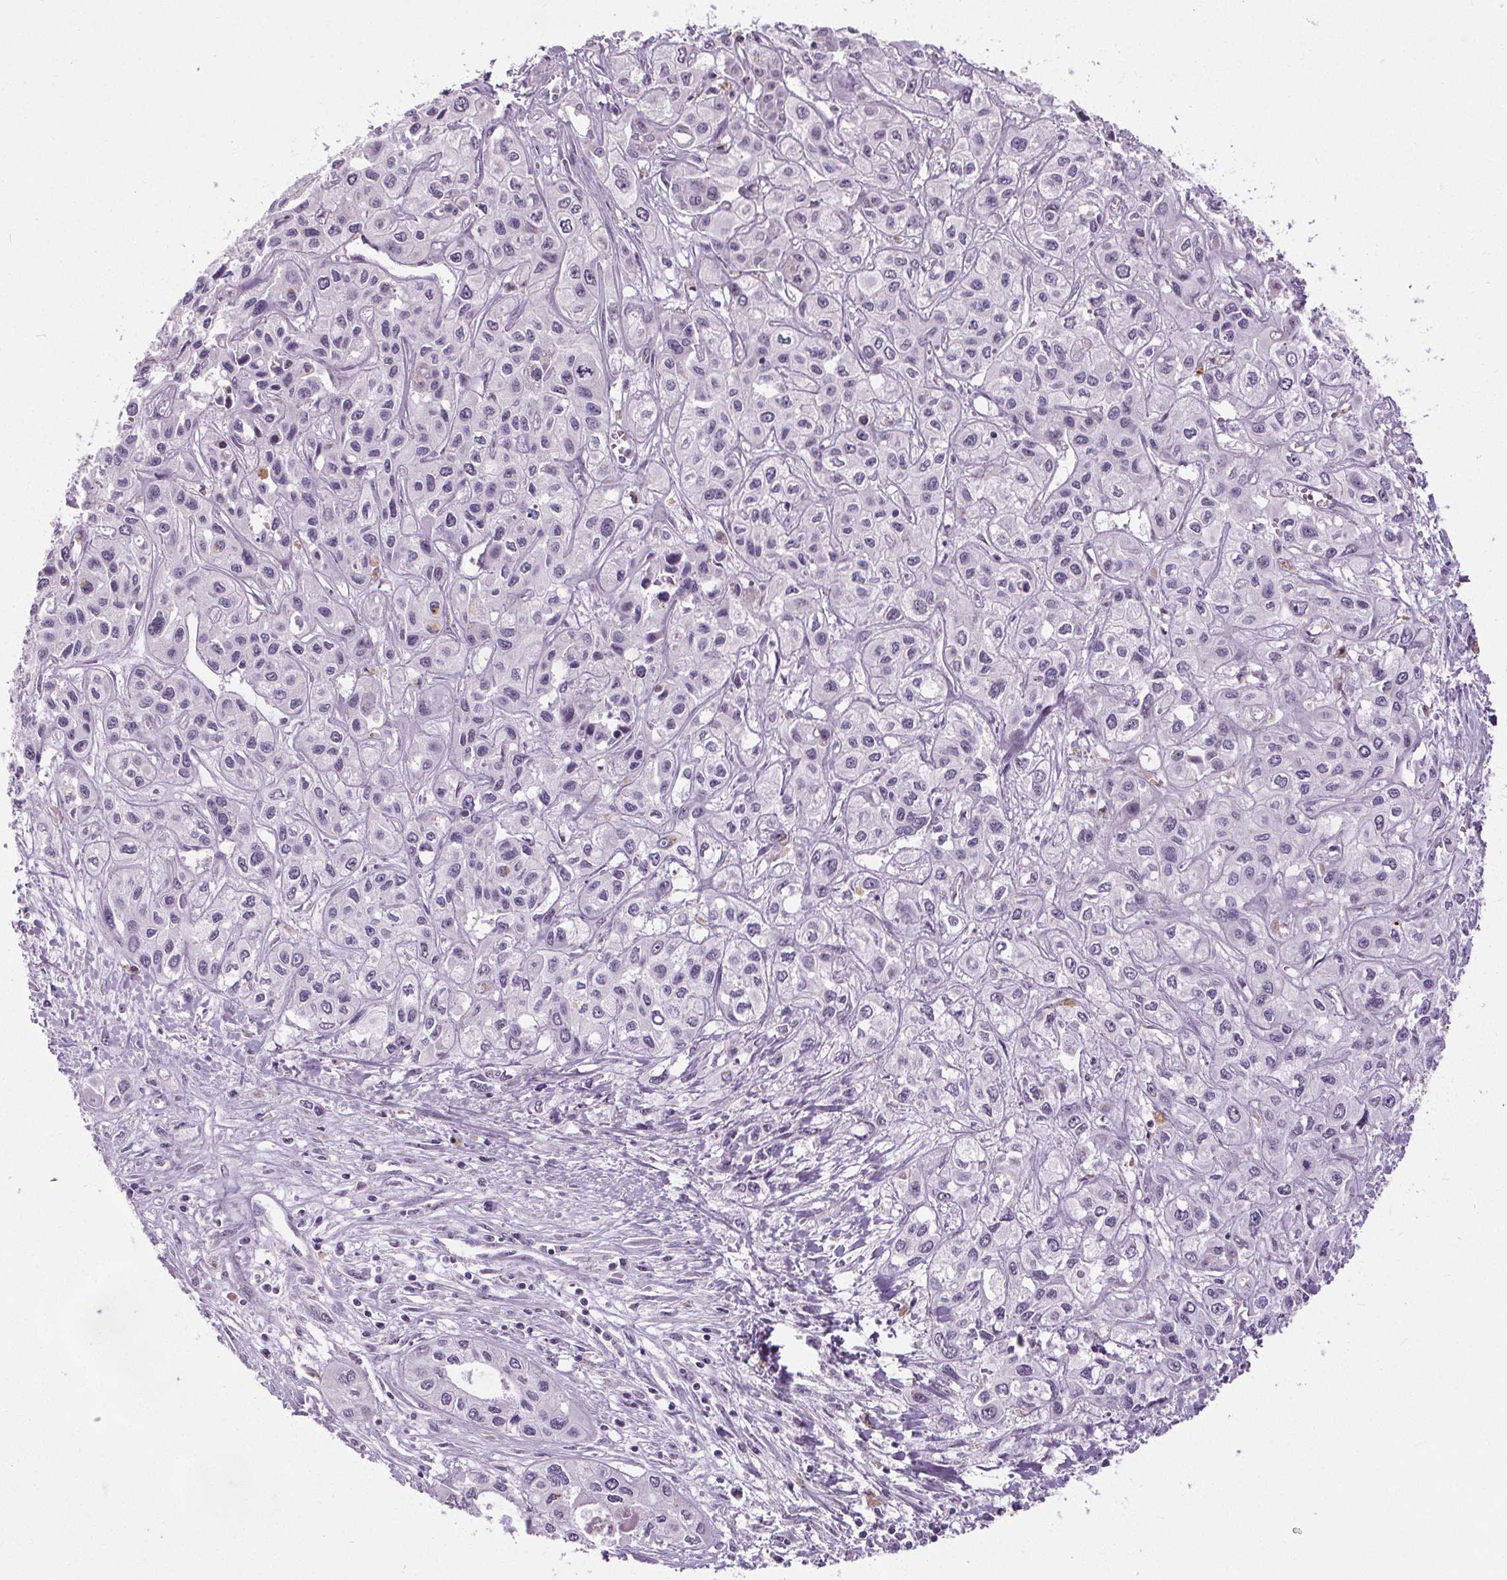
{"staining": {"intensity": "negative", "quantity": "none", "location": "none"}, "tissue": "liver cancer", "cell_type": "Tumor cells", "image_type": "cancer", "snomed": [{"axis": "morphology", "description": "Cholangiocarcinoma"}, {"axis": "topography", "description": "Liver"}], "caption": "IHC histopathology image of liver cancer (cholangiocarcinoma) stained for a protein (brown), which demonstrates no expression in tumor cells. (Stains: DAB immunohistochemistry with hematoxylin counter stain, Microscopy: brightfield microscopy at high magnification).", "gene": "SLC2A9", "patient": {"sex": "female", "age": 66}}